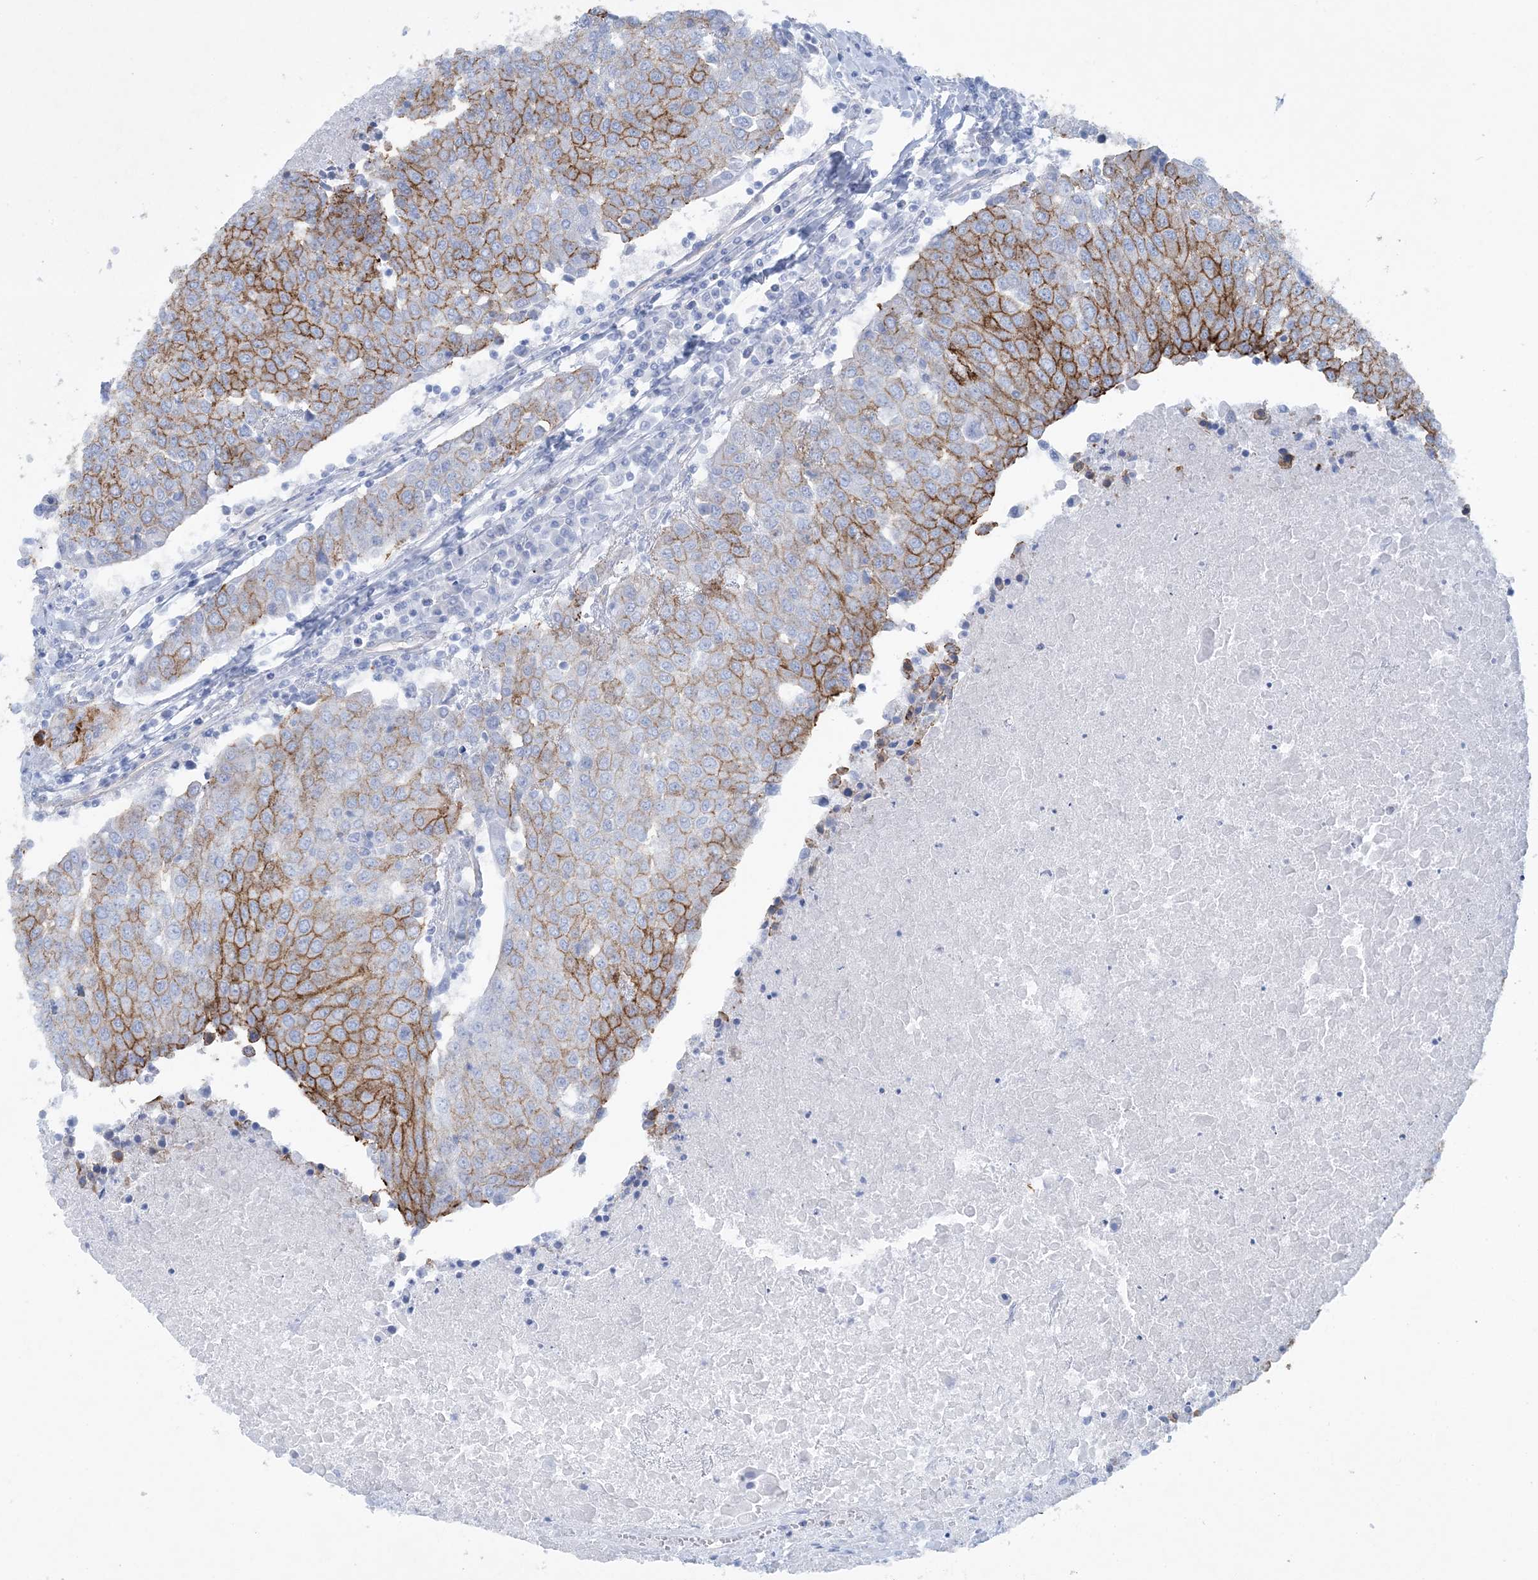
{"staining": {"intensity": "moderate", "quantity": "25%-75%", "location": "cytoplasmic/membranous"}, "tissue": "urothelial cancer", "cell_type": "Tumor cells", "image_type": "cancer", "snomed": [{"axis": "morphology", "description": "Urothelial carcinoma, High grade"}, {"axis": "topography", "description": "Urinary bladder"}], "caption": "The immunohistochemical stain shows moderate cytoplasmic/membranous staining in tumor cells of urothelial carcinoma (high-grade) tissue. (Stains: DAB in brown, nuclei in blue, Microscopy: brightfield microscopy at high magnification).", "gene": "SHANK1", "patient": {"sex": "female", "age": 85}}